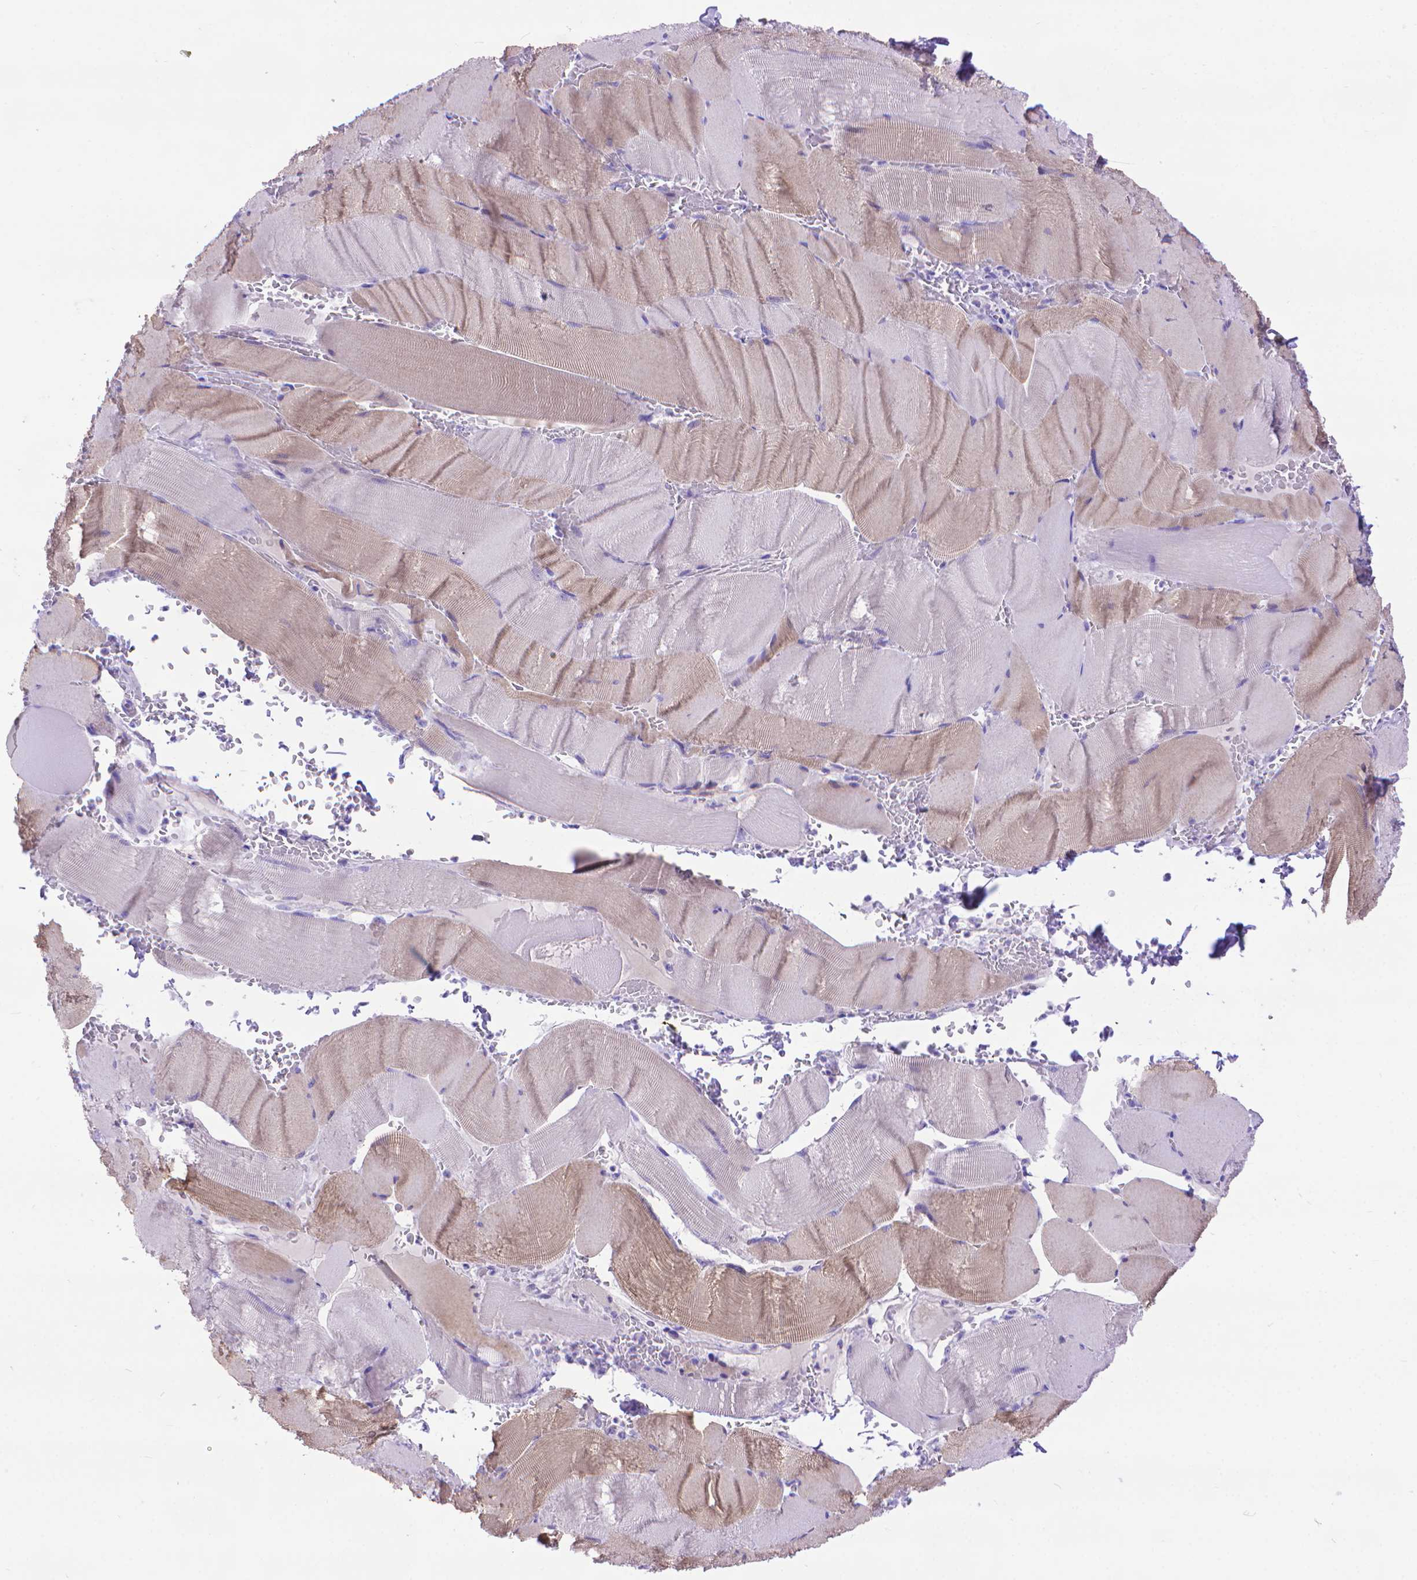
{"staining": {"intensity": "weak", "quantity": "25%-75%", "location": "cytoplasmic/membranous"}, "tissue": "skeletal muscle", "cell_type": "Myocytes", "image_type": "normal", "snomed": [{"axis": "morphology", "description": "Normal tissue, NOS"}, {"axis": "topography", "description": "Skeletal muscle"}], "caption": "Human skeletal muscle stained with a brown dye exhibits weak cytoplasmic/membranous positive positivity in about 25%-75% of myocytes.", "gene": "DHRS2", "patient": {"sex": "male", "age": 56}}